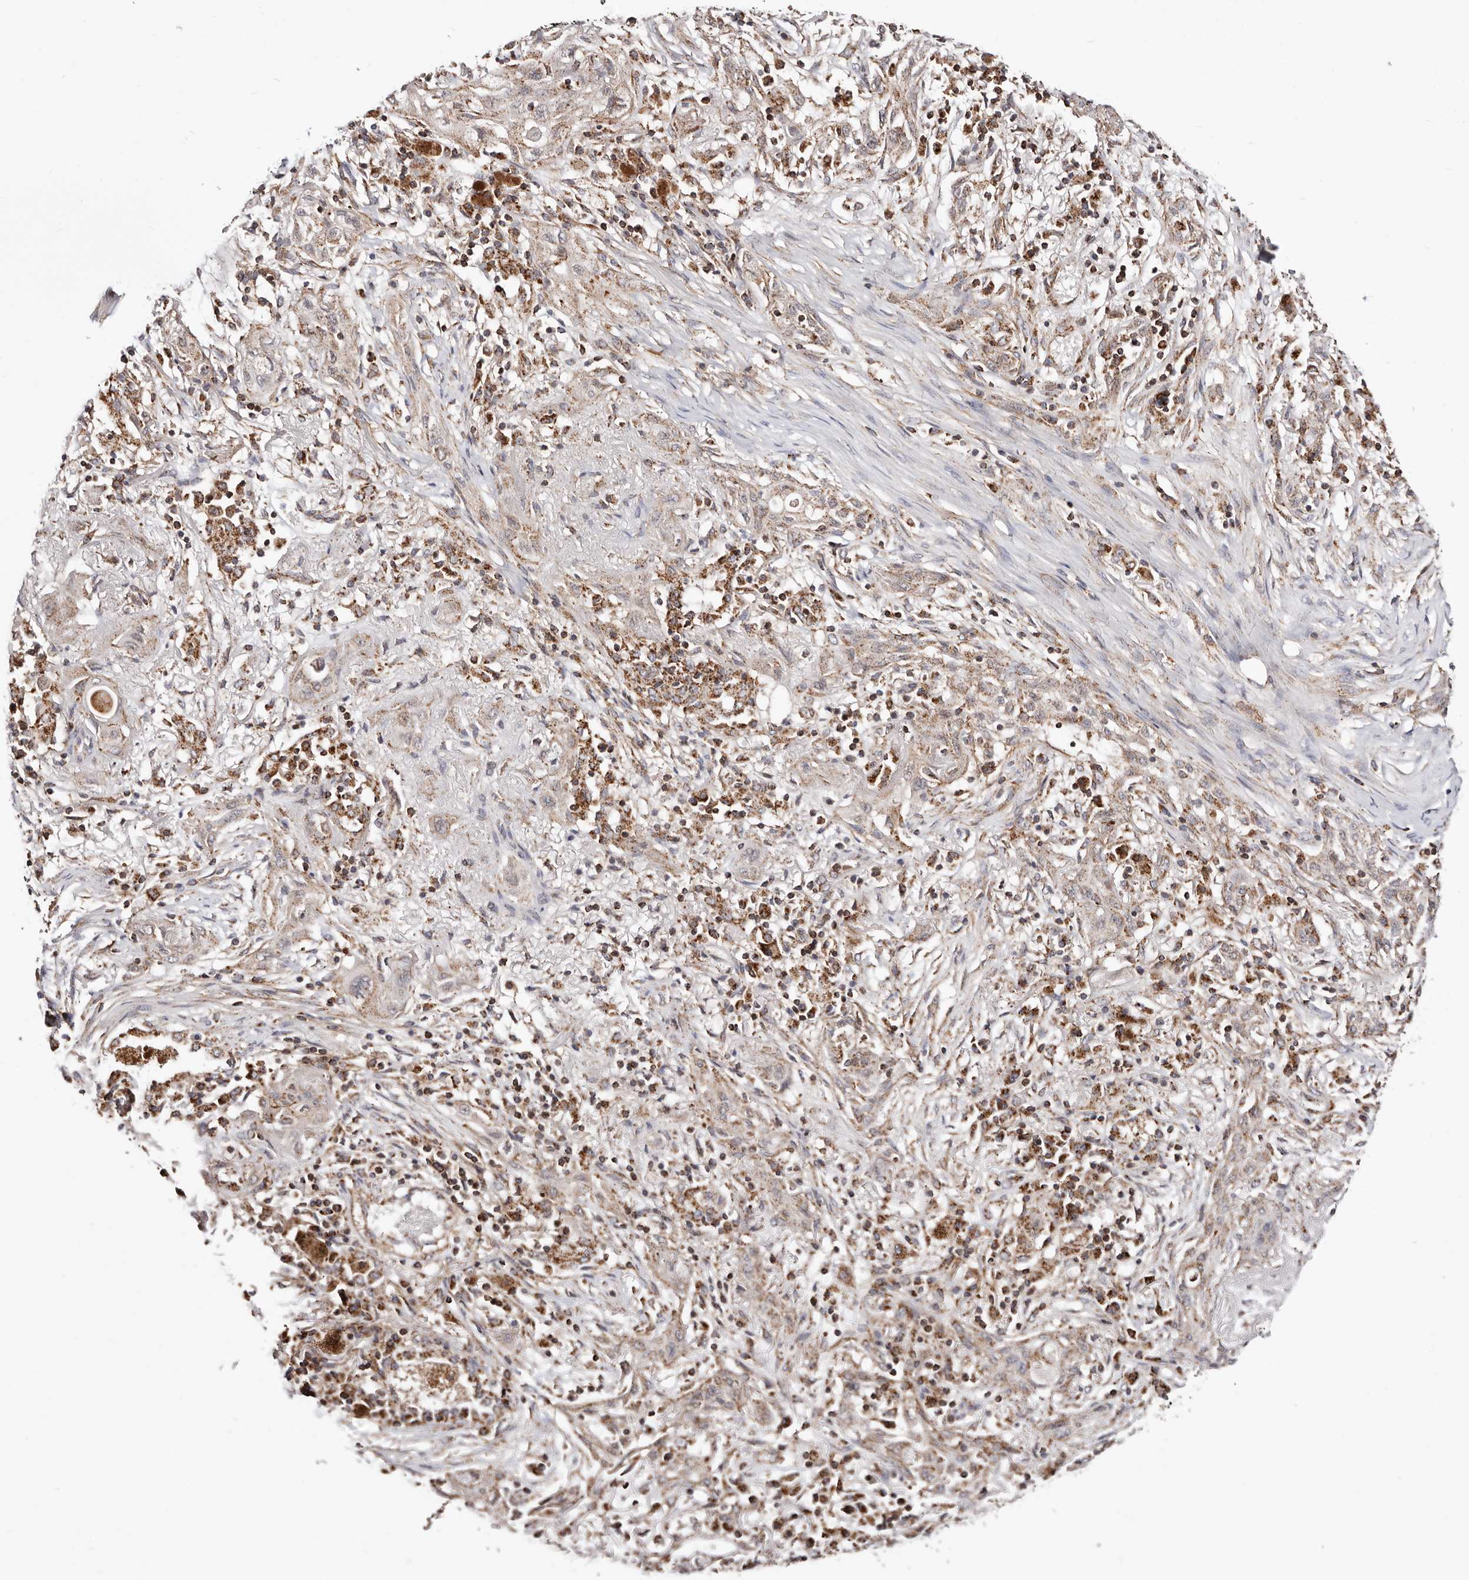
{"staining": {"intensity": "weak", "quantity": ">75%", "location": "cytoplasmic/membranous"}, "tissue": "lung cancer", "cell_type": "Tumor cells", "image_type": "cancer", "snomed": [{"axis": "morphology", "description": "Squamous cell carcinoma, NOS"}, {"axis": "topography", "description": "Lung"}], "caption": "Approximately >75% of tumor cells in human lung squamous cell carcinoma display weak cytoplasmic/membranous protein expression as visualized by brown immunohistochemical staining.", "gene": "PRKACB", "patient": {"sex": "female", "age": 47}}